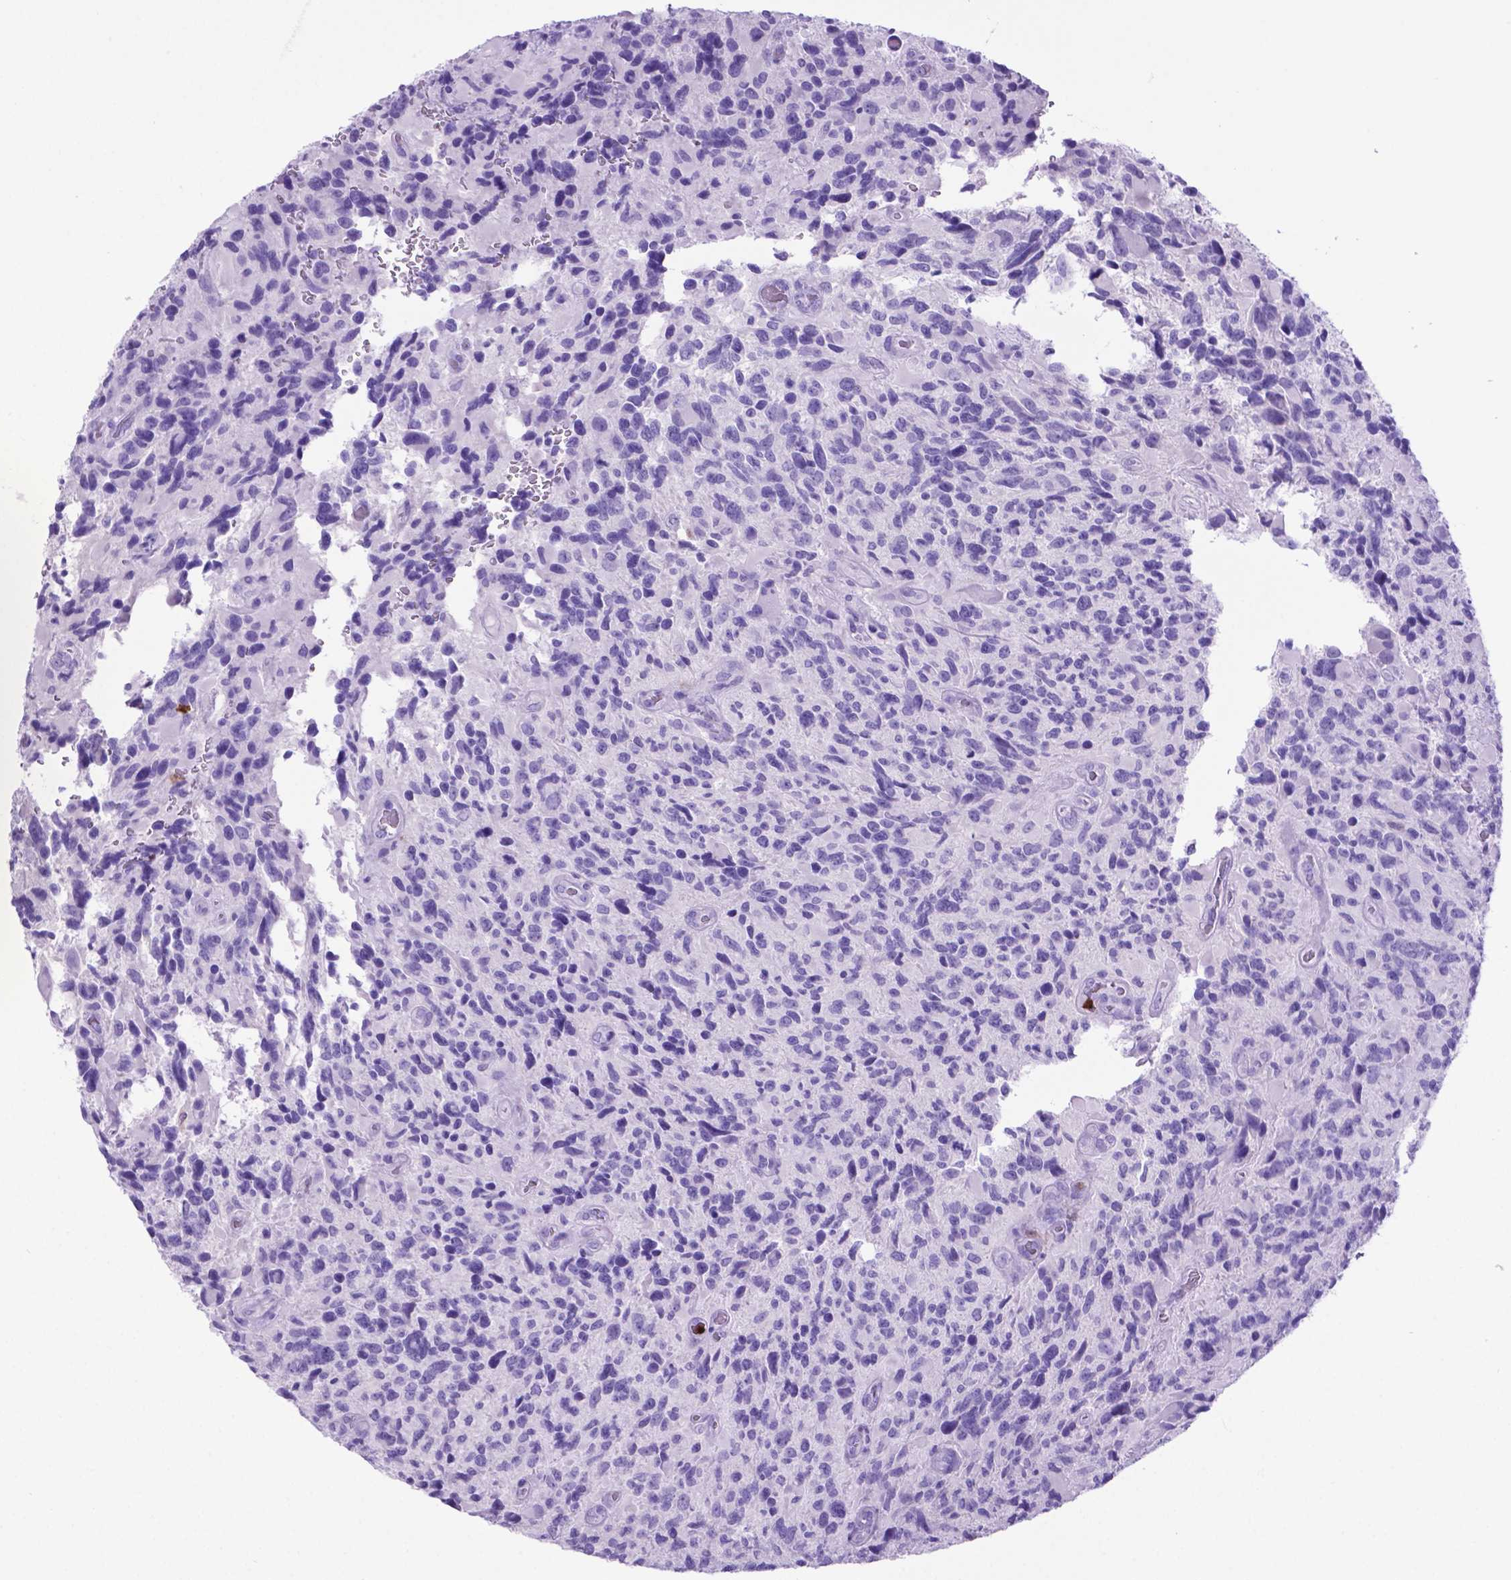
{"staining": {"intensity": "negative", "quantity": "none", "location": "none"}, "tissue": "glioma", "cell_type": "Tumor cells", "image_type": "cancer", "snomed": [{"axis": "morphology", "description": "Glioma, malignant, High grade"}, {"axis": "topography", "description": "Brain"}], "caption": "A histopathology image of malignant glioma (high-grade) stained for a protein exhibits no brown staining in tumor cells.", "gene": "LZTR1", "patient": {"sex": "male", "age": 46}}